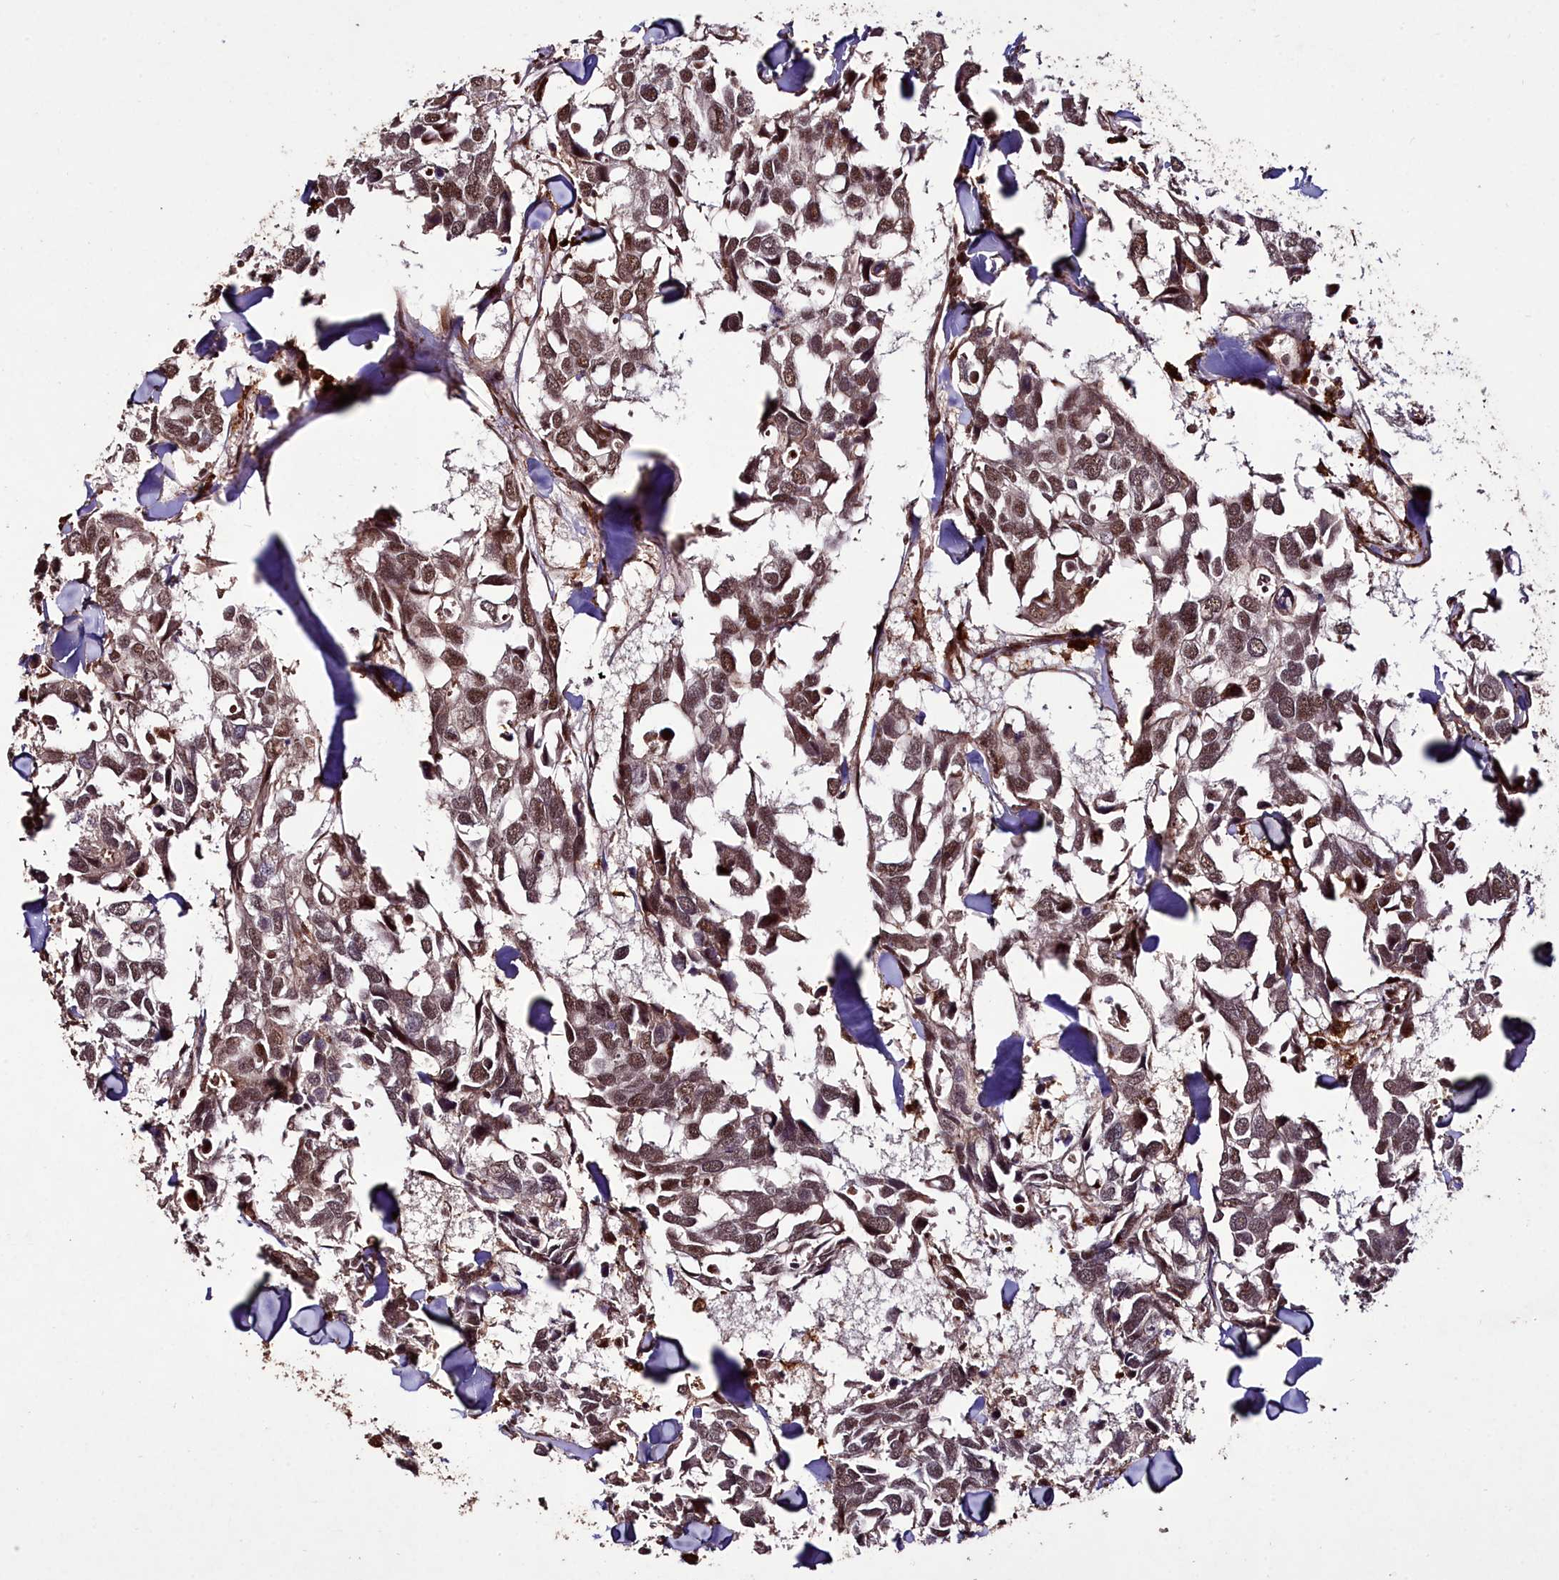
{"staining": {"intensity": "moderate", "quantity": ">75%", "location": "nuclear"}, "tissue": "breast cancer", "cell_type": "Tumor cells", "image_type": "cancer", "snomed": [{"axis": "morphology", "description": "Duct carcinoma"}, {"axis": "topography", "description": "Breast"}], "caption": "Tumor cells exhibit medium levels of moderate nuclear expression in about >75% of cells in breast cancer (infiltrating ductal carcinoma). Nuclei are stained in blue.", "gene": "CXXC1", "patient": {"sex": "female", "age": 83}}